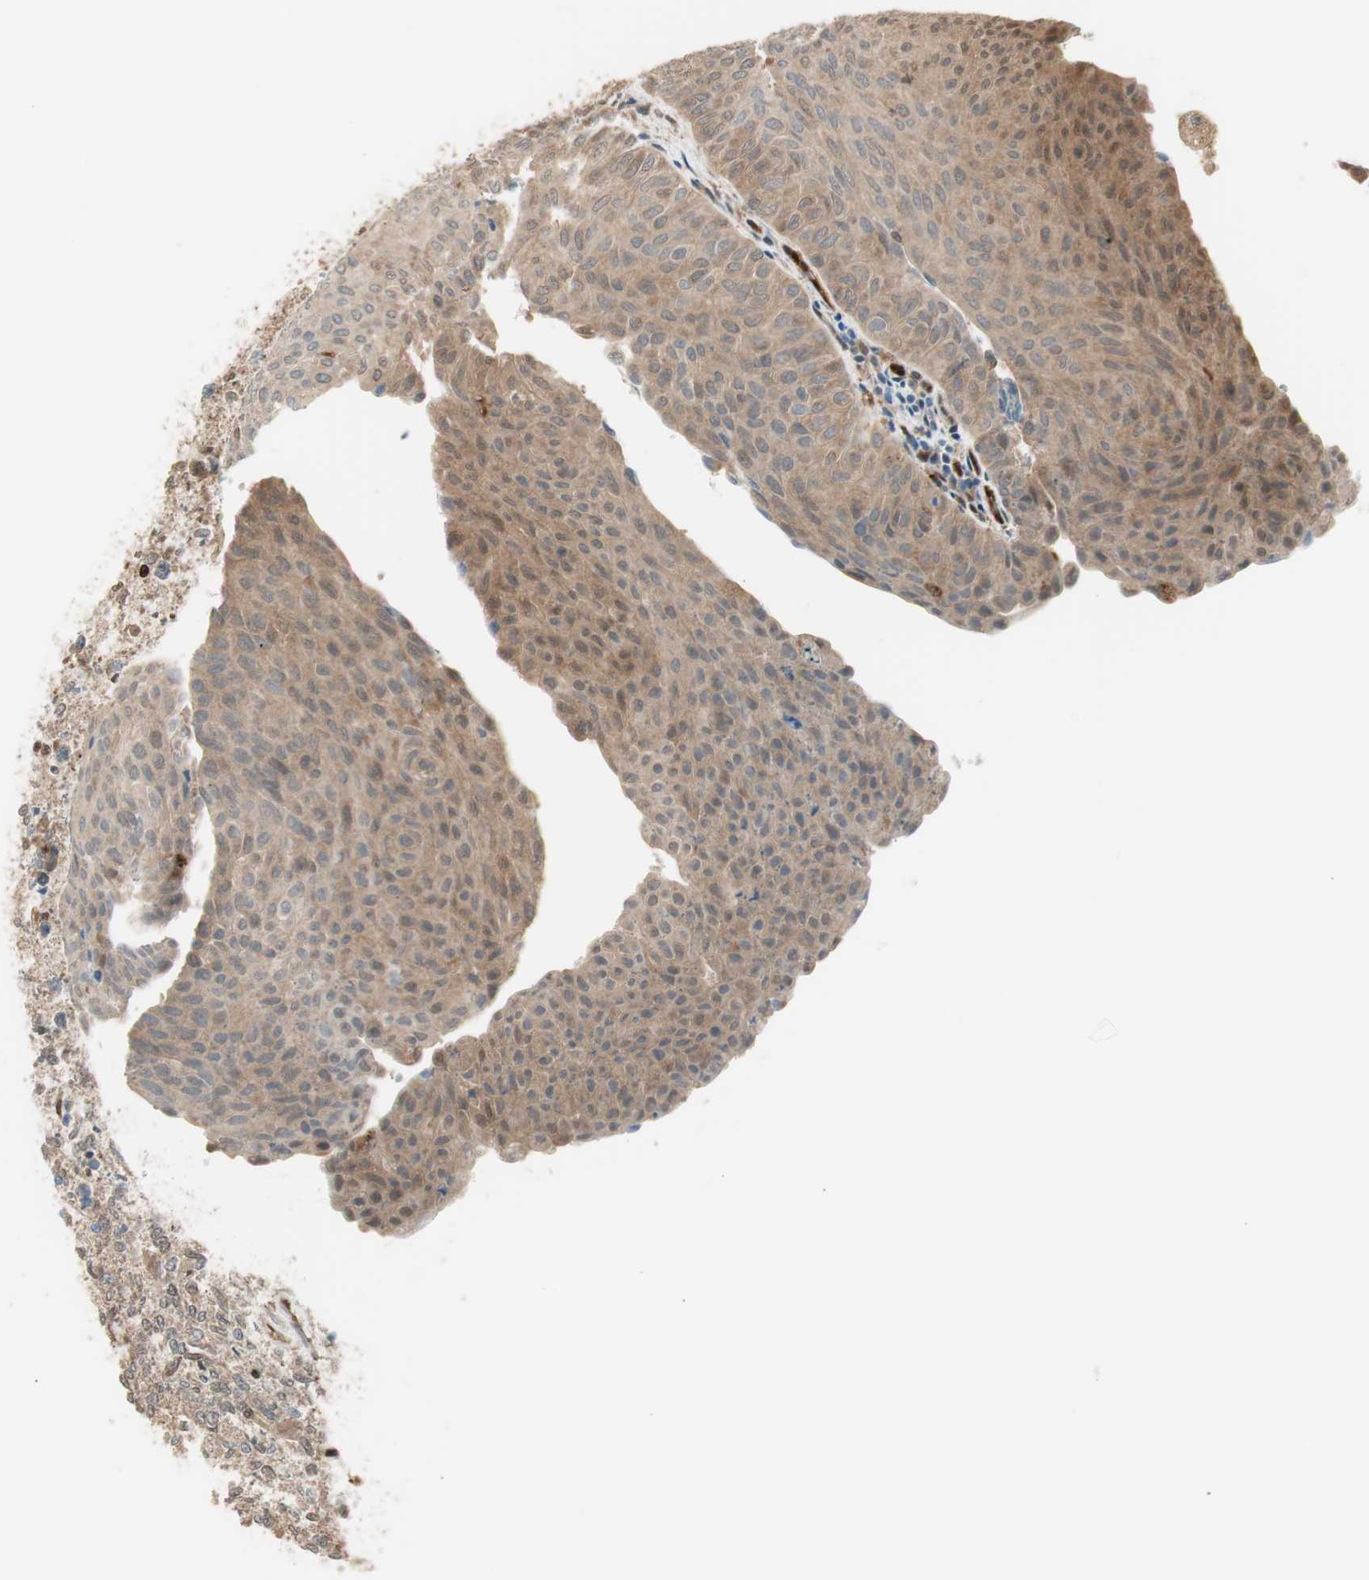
{"staining": {"intensity": "weak", "quantity": ">75%", "location": "cytoplasmic/membranous"}, "tissue": "urothelial cancer", "cell_type": "Tumor cells", "image_type": "cancer", "snomed": [{"axis": "morphology", "description": "Urothelial carcinoma, Low grade"}, {"axis": "topography", "description": "Urinary bladder"}], "caption": "Tumor cells reveal weak cytoplasmic/membranous positivity in approximately >75% of cells in low-grade urothelial carcinoma.", "gene": "SERPINB6", "patient": {"sex": "male", "age": 78}}